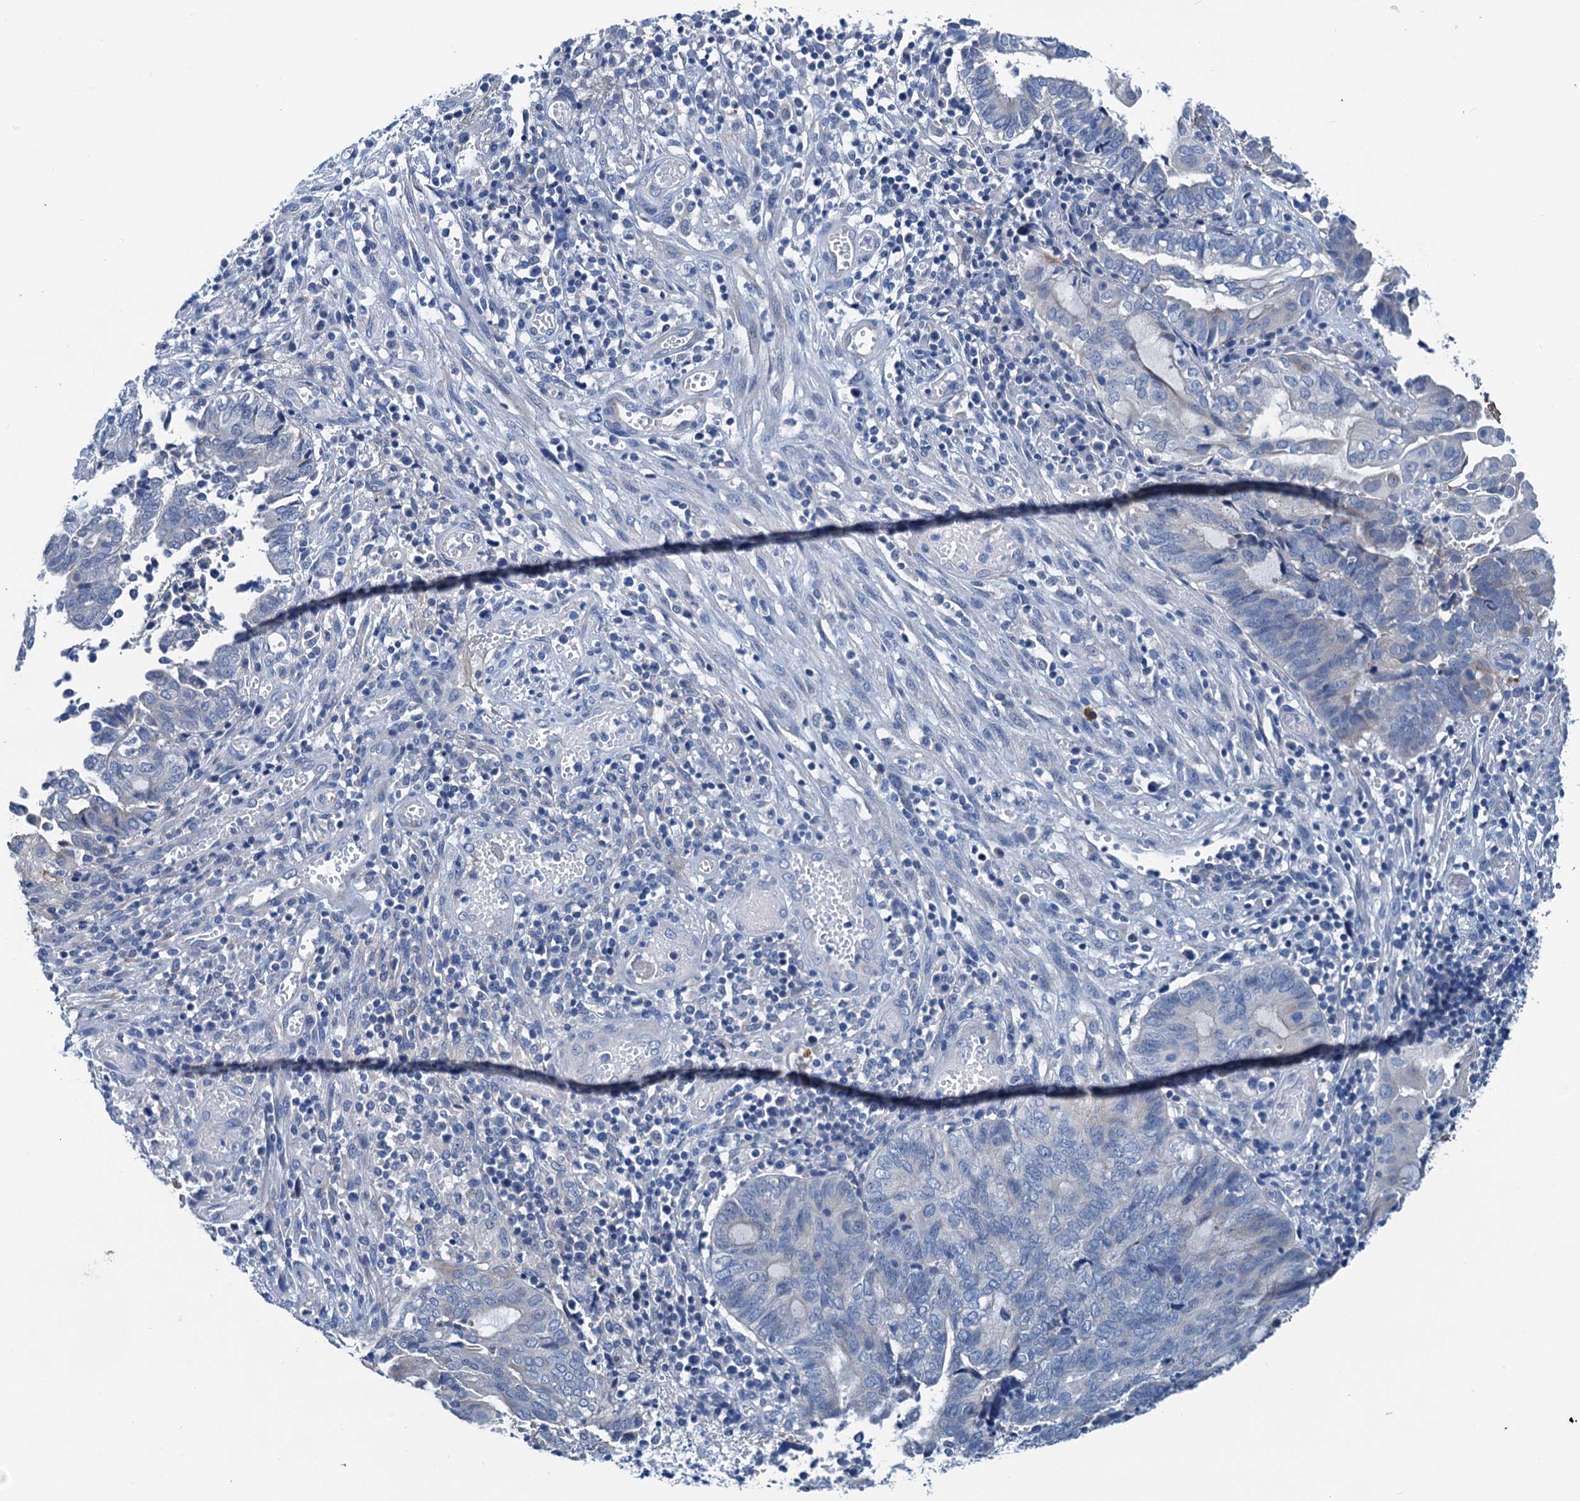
{"staining": {"intensity": "negative", "quantity": "none", "location": "none"}, "tissue": "endometrial cancer", "cell_type": "Tumor cells", "image_type": "cancer", "snomed": [{"axis": "morphology", "description": "Adenocarcinoma, NOS"}, {"axis": "topography", "description": "Uterus"}, {"axis": "topography", "description": "Endometrium"}], "caption": "The image exhibits no staining of tumor cells in endometrial cancer (adenocarcinoma).", "gene": "KNDC1", "patient": {"sex": "female", "age": 70}}